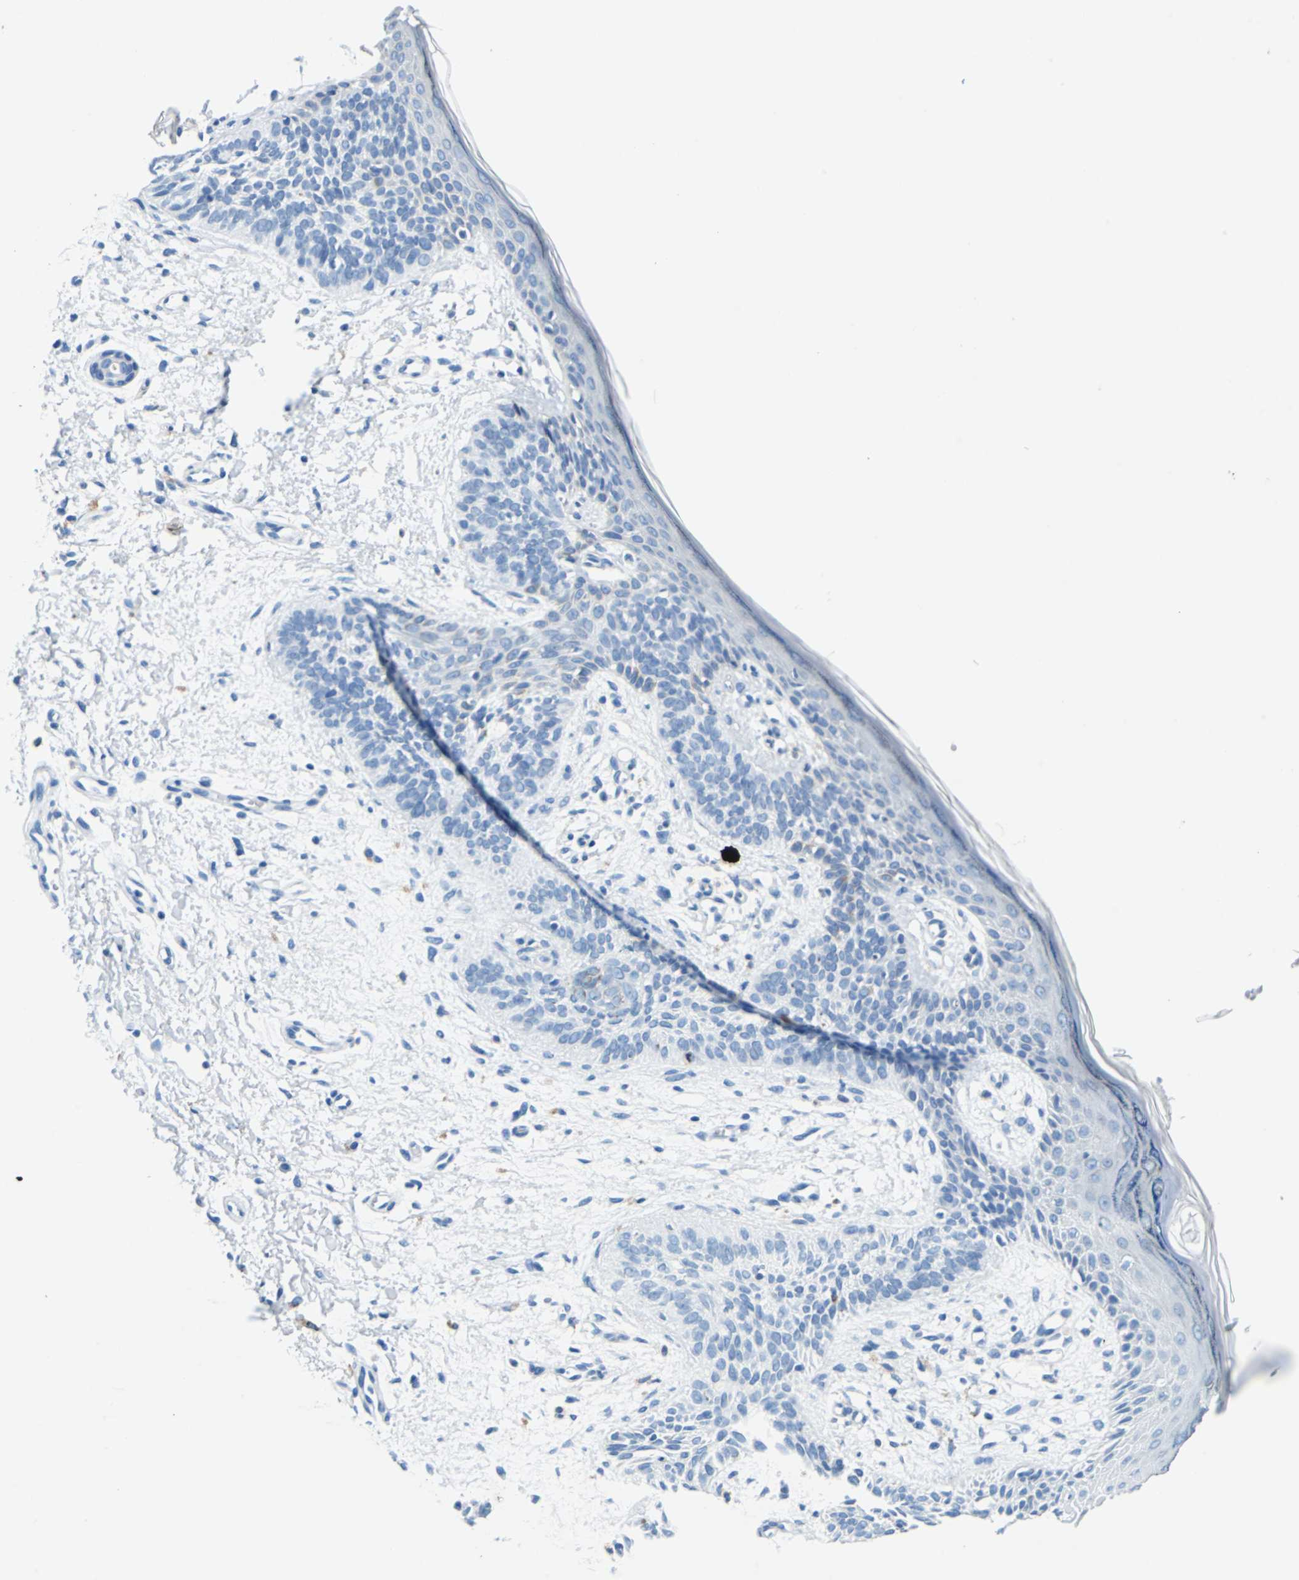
{"staining": {"intensity": "negative", "quantity": "none", "location": "none"}, "tissue": "skin cancer", "cell_type": "Tumor cells", "image_type": "cancer", "snomed": [{"axis": "morphology", "description": "Normal tissue, NOS"}, {"axis": "morphology", "description": "Basal cell carcinoma"}, {"axis": "topography", "description": "Skin"}], "caption": "This micrograph is of skin cancer (basal cell carcinoma) stained with immunohistochemistry to label a protein in brown with the nuclei are counter-stained blue. There is no staining in tumor cells.", "gene": "TEX264", "patient": {"sex": "female", "age": 69}}